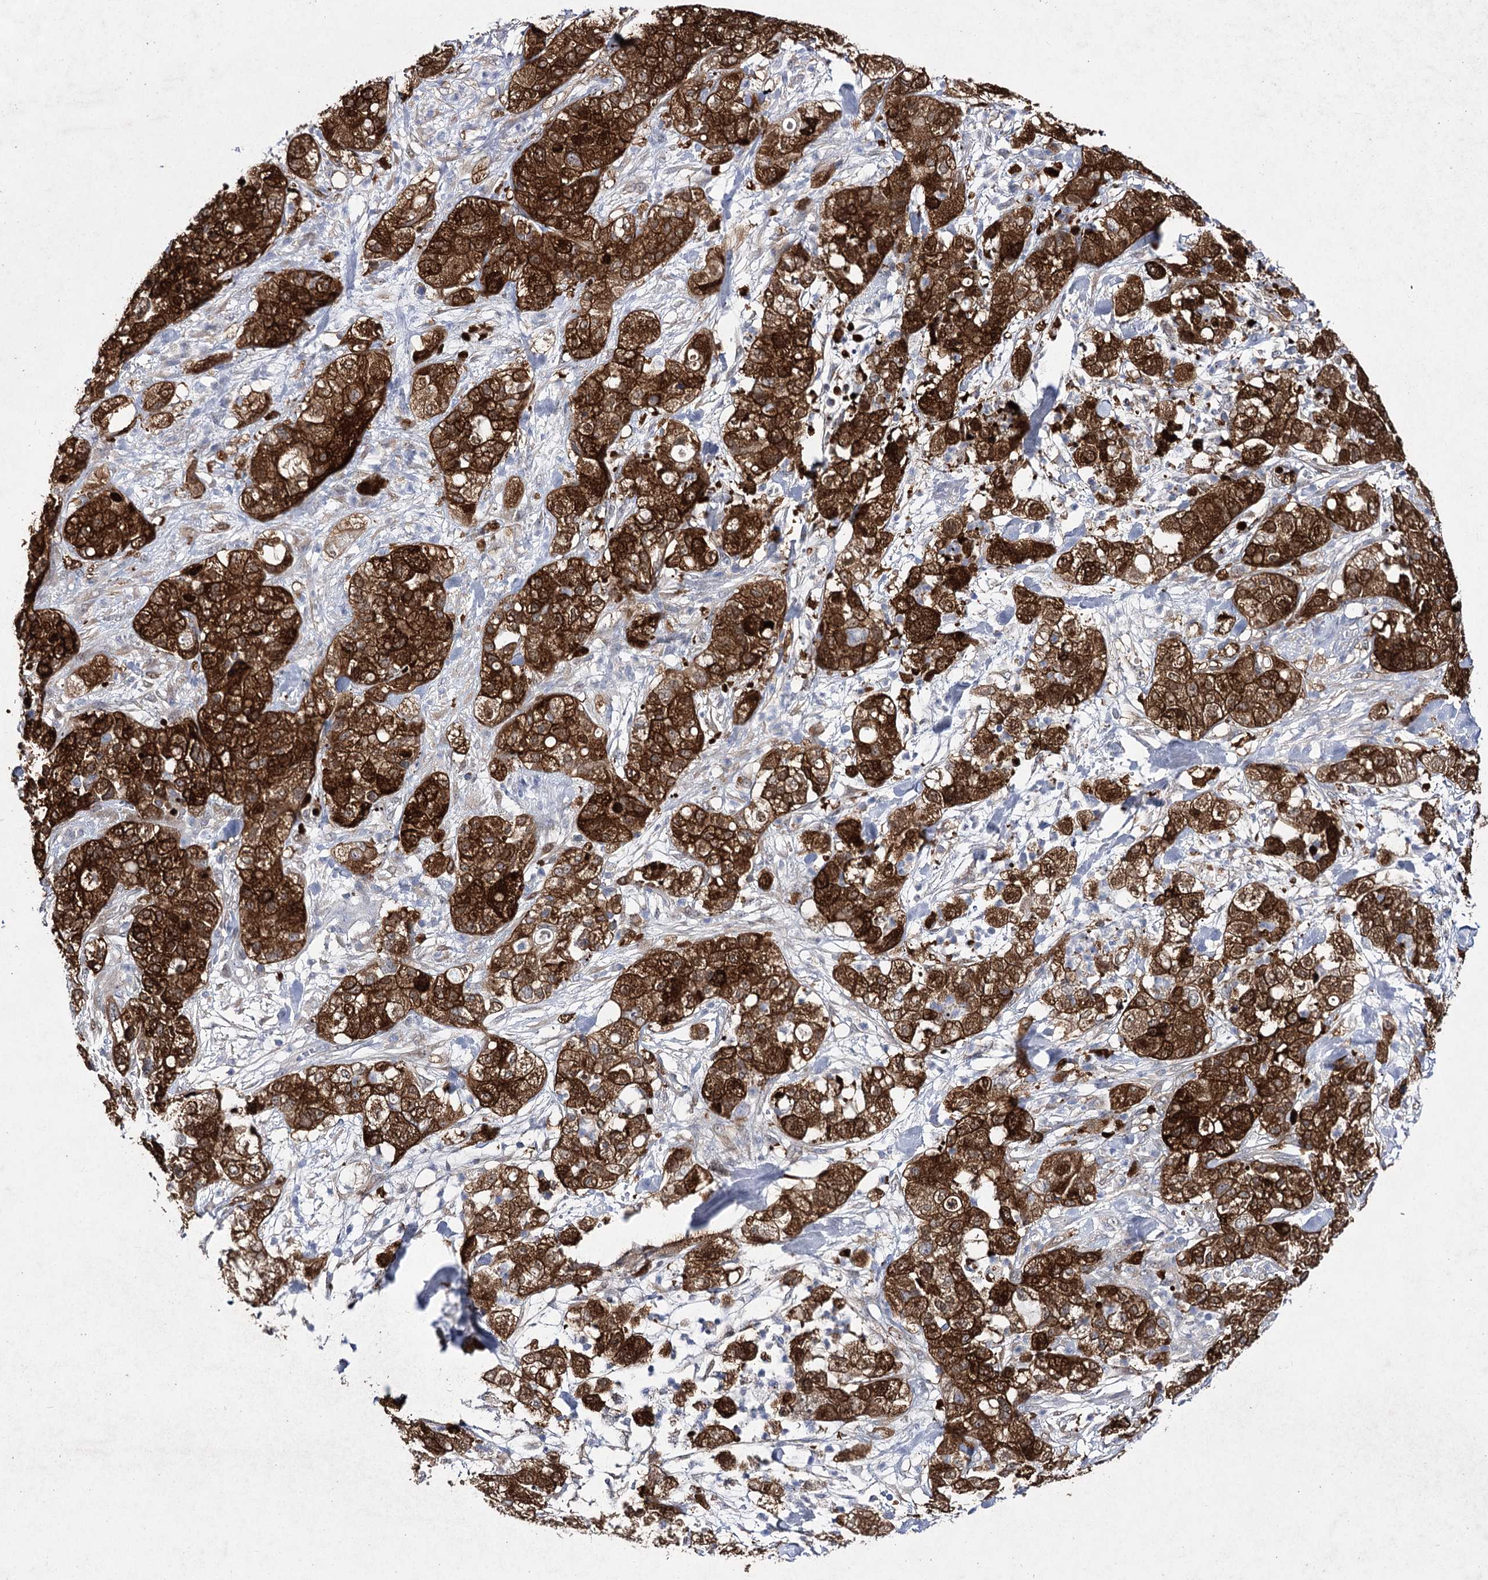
{"staining": {"intensity": "strong", "quantity": ">75%", "location": "cytoplasmic/membranous,nuclear"}, "tissue": "pancreatic cancer", "cell_type": "Tumor cells", "image_type": "cancer", "snomed": [{"axis": "morphology", "description": "Adenocarcinoma, NOS"}, {"axis": "topography", "description": "Pancreas"}], "caption": "Adenocarcinoma (pancreatic) stained with DAB (3,3'-diaminobenzidine) immunohistochemistry reveals high levels of strong cytoplasmic/membranous and nuclear expression in about >75% of tumor cells.", "gene": "UGDH", "patient": {"sex": "female", "age": 78}}